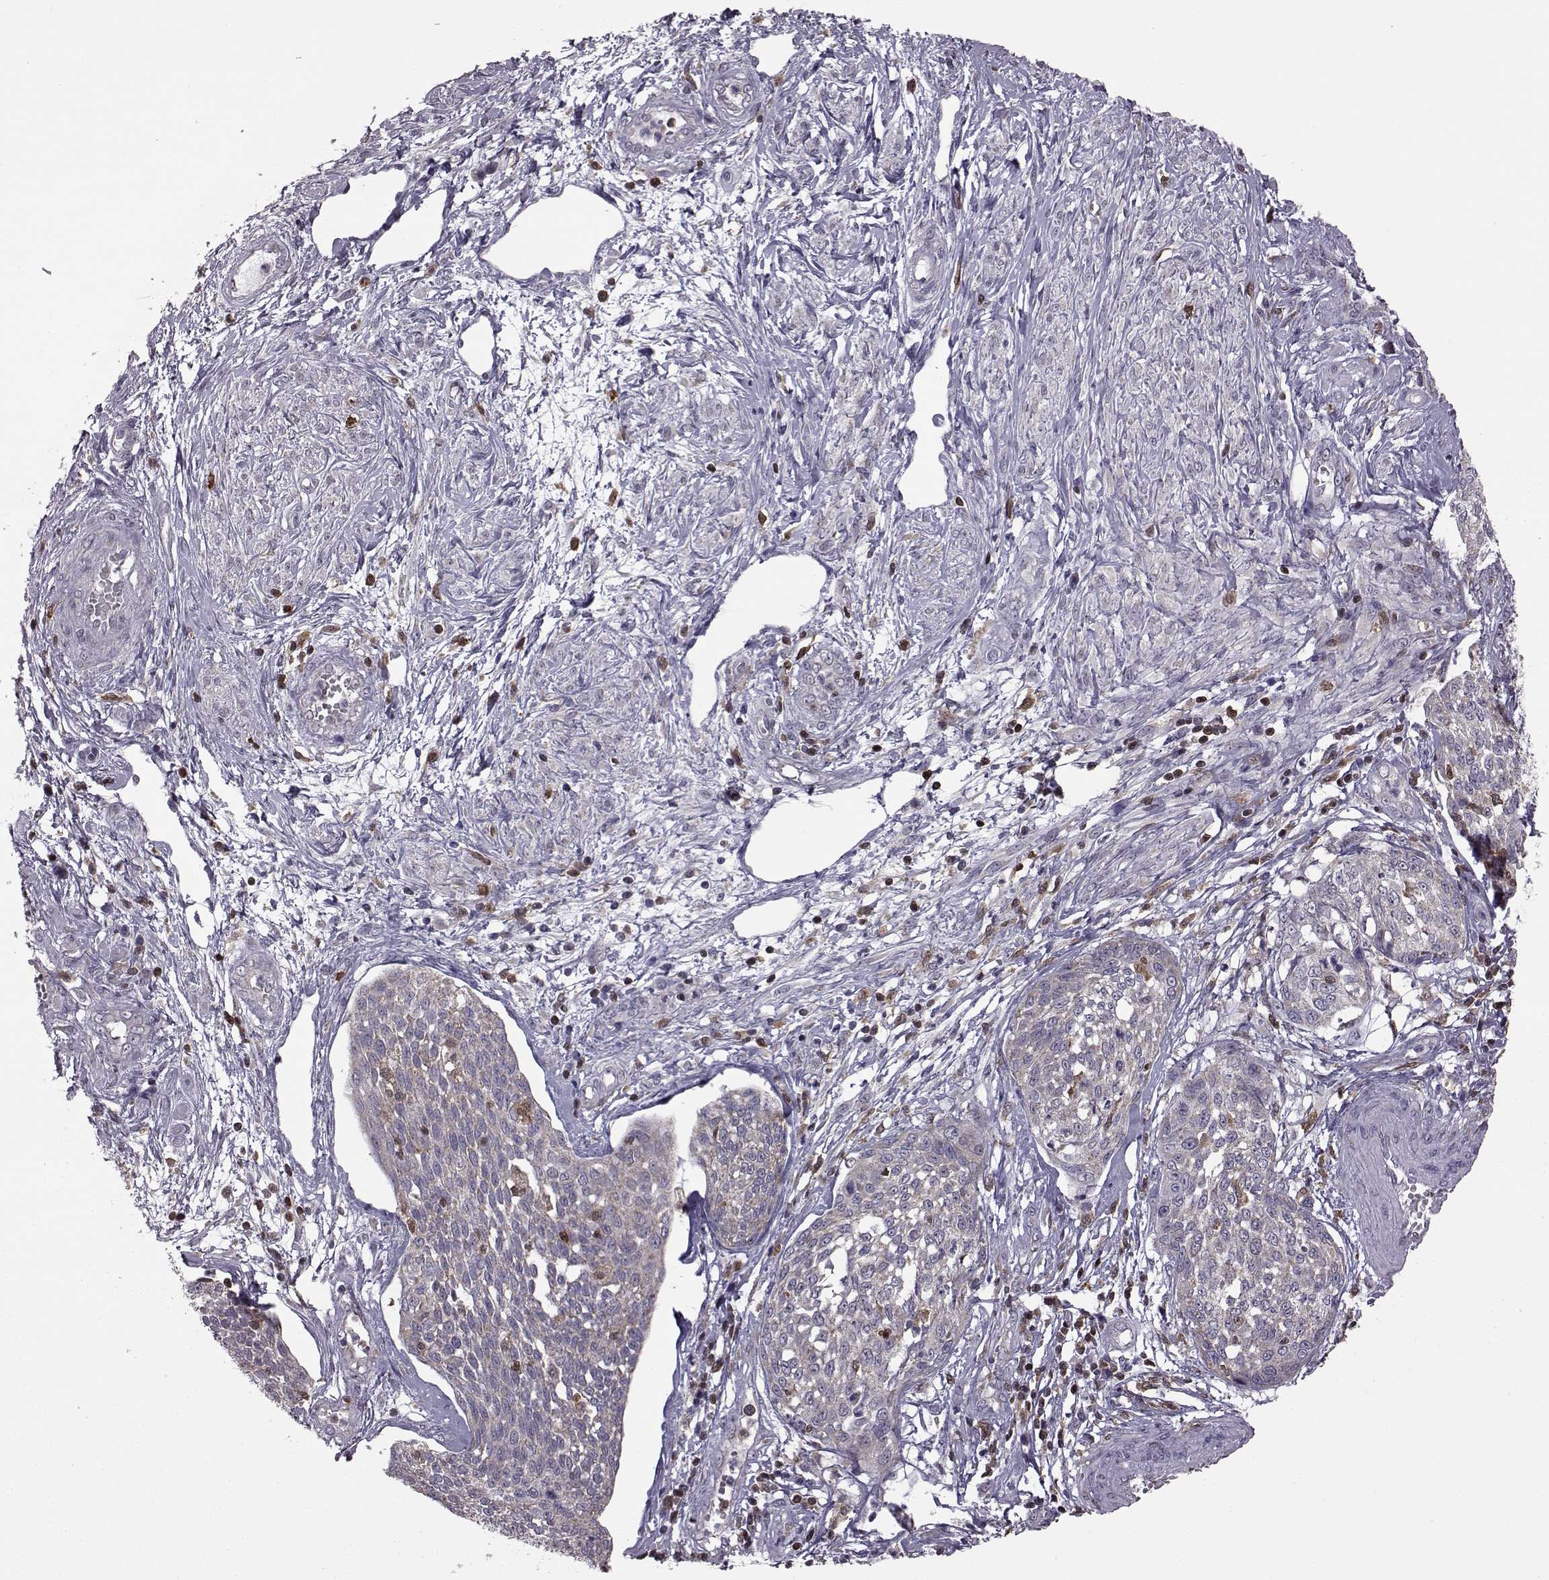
{"staining": {"intensity": "negative", "quantity": "none", "location": "none"}, "tissue": "cervical cancer", "cell_type": "Tumor cells", "image_type": "cancer", "snomed": [{"axis": "morphology", "description": "Squamous cell carcinoma, NOS"}, {"axis": "topography", "description": "Cervix"}], "caption": "Micrograph shows no significant protein staining in tumor cells of cervical squamous cell carcinoma.", "gene": "DOK2", "patient": {"sex": "female", "age": 34}}